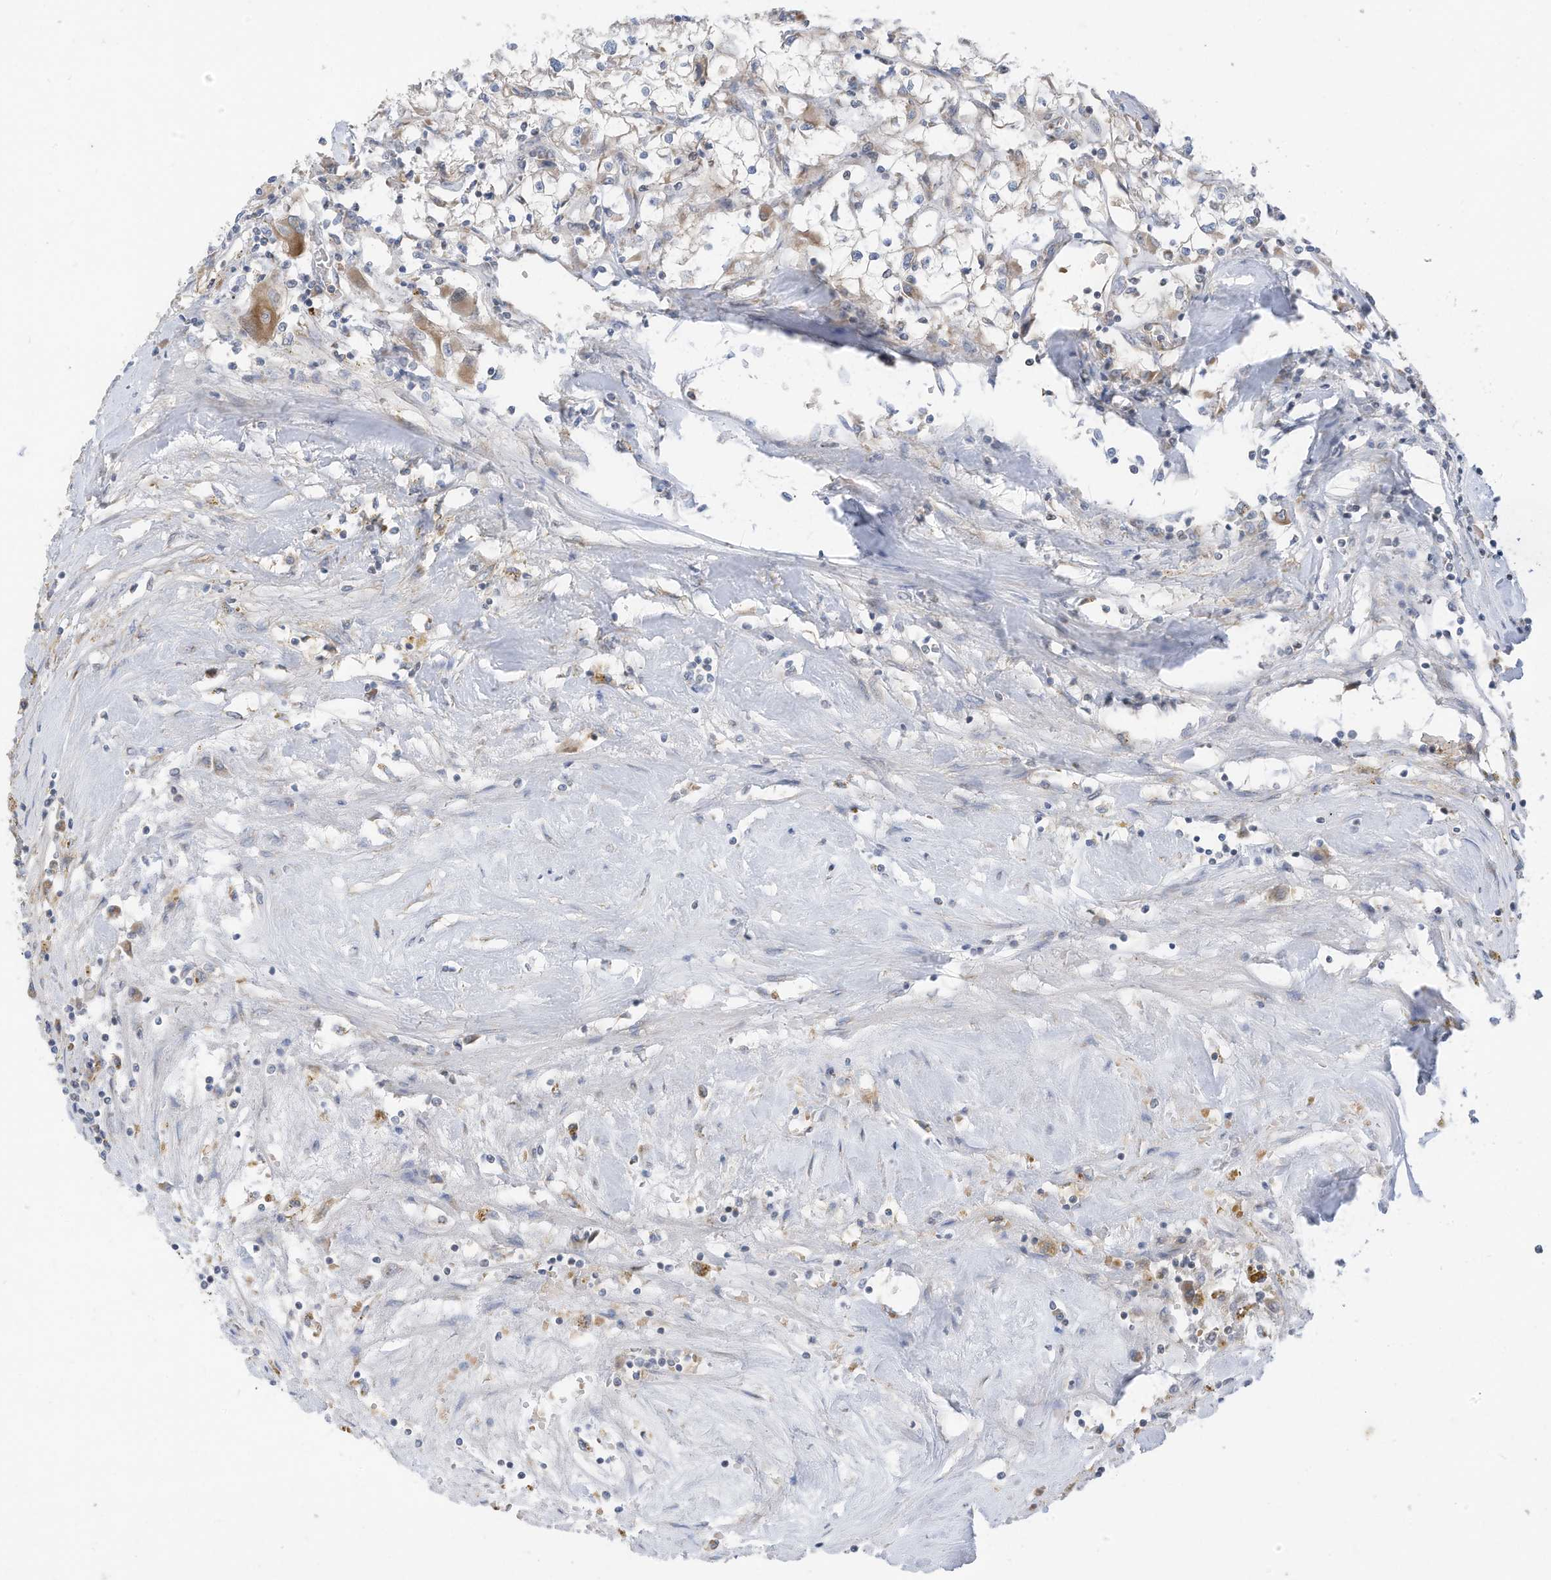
{"staining": {"intensity": "negative", "quantity": "none", "location": "none"}, "tissue": "renal cancer", "cell_type": "Tumor cells", "image_type": "cancer", "snomed": [{"axis": "morphology", "description": "Adenocarcinoma, NOS"}, {"axis": "topography", "description": "Kidney"}], "caption": "Tumor cells are negative for brown protein staining in renal cancer (adenocarcinoma).", "gene": "EOMES", "patient": {"sex": "male", "age": 56}}